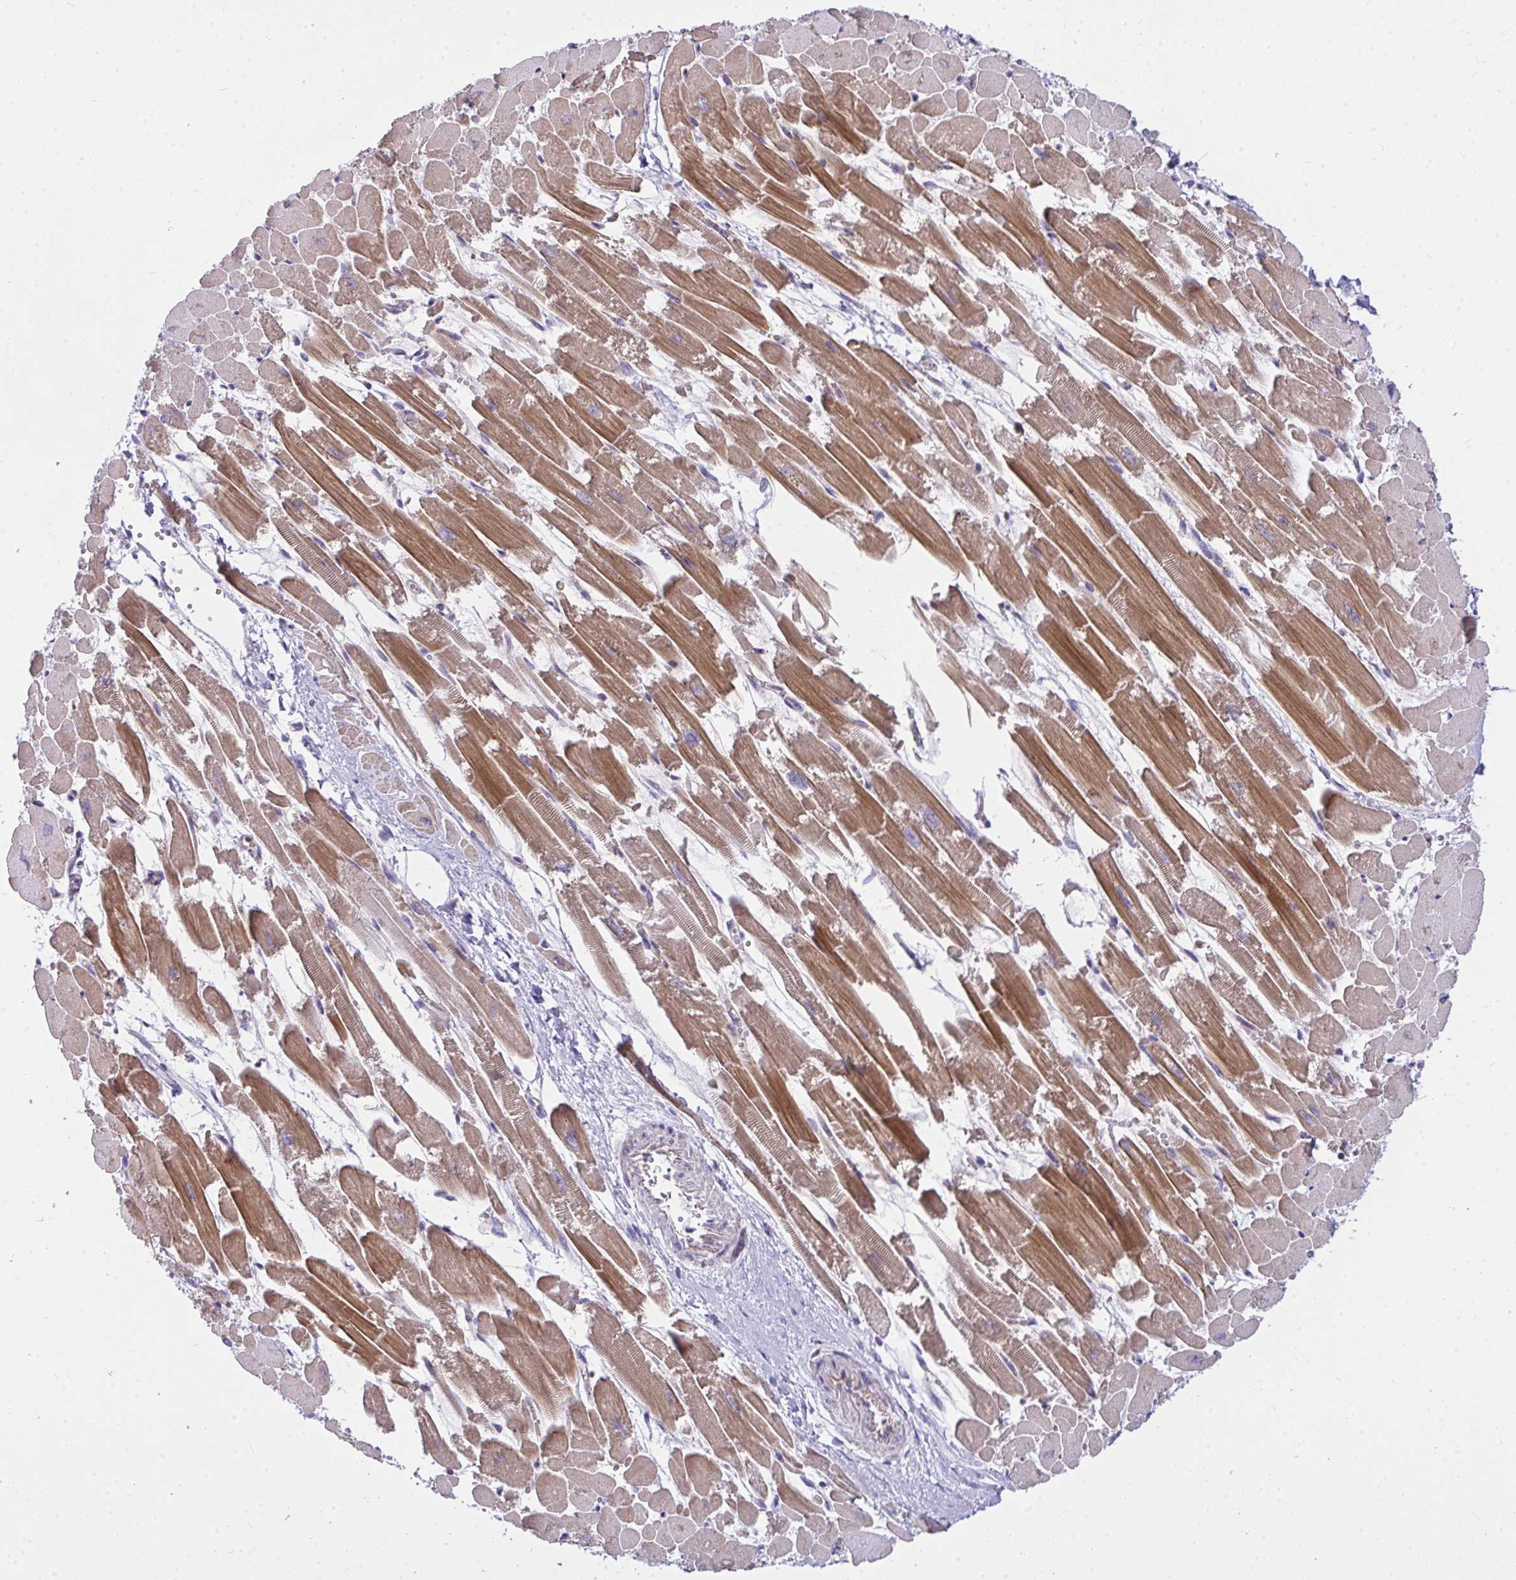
{"staining": {"intensity": "strong", "quantity": ">75%", "location": "cytoplasmic/membranous"}, "tissue": "heart muscle", "cell_type": "Cardiomyocytes", "image_type": "normal", "snomed": [{"axis": "morphology", "description": "Normal tissue, NOS"}, {"axis": "topography", "description": "Heart"}], "caption": "Cardiomyocytes exhibit strong cytoplasmic/membranous positivity in approximately >75% of cells in benign heart muscle.", "gene": "NFXL1", "patient": {"sex": "female", "age": 52}}